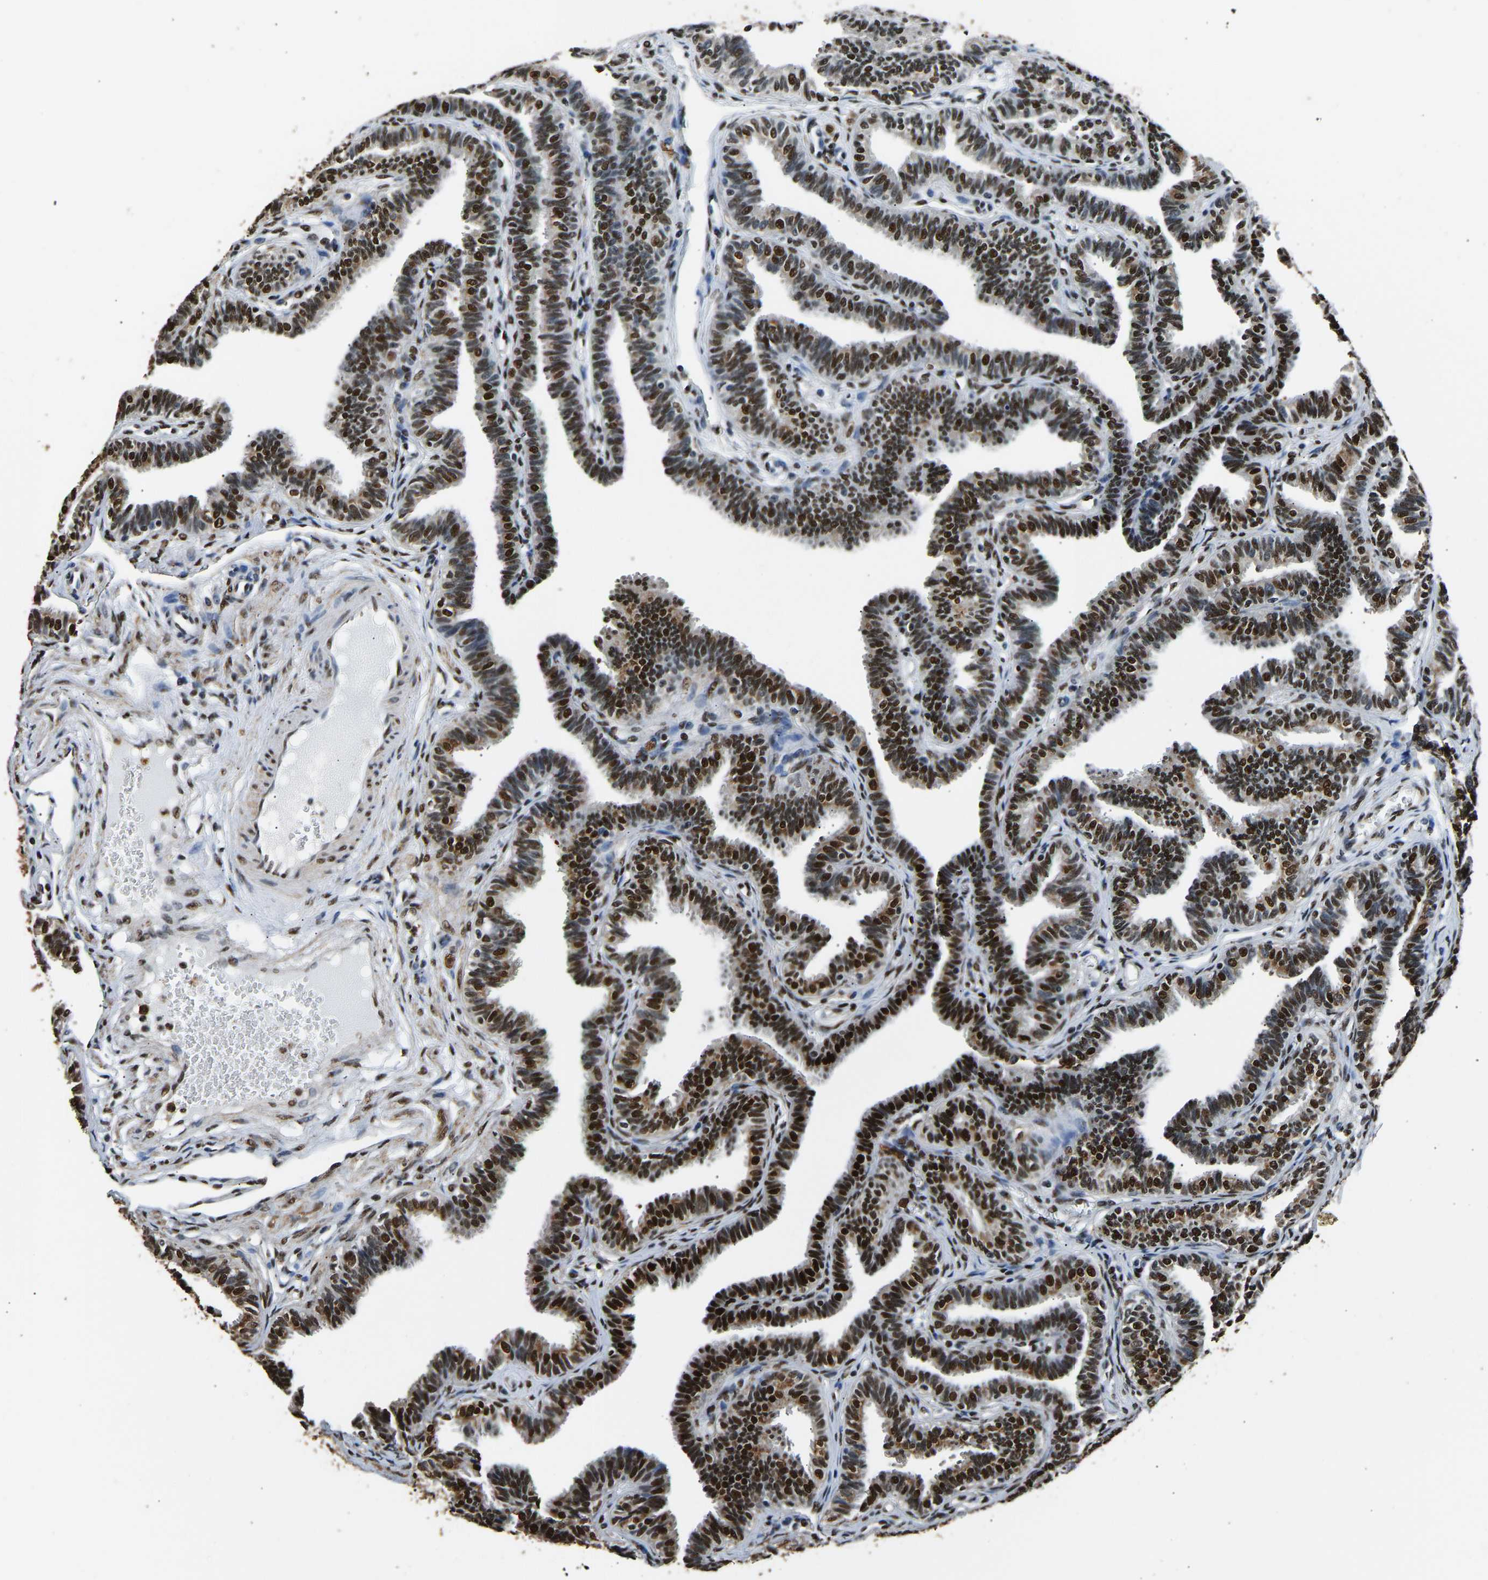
{"staining": {"intensity": "strong", "quantity": ">75%", "location": "nuclear"}, "tissue": "fallopian tube", "cell_type": "Glandular cells", "image_type": "normal", "snomed": [{"axis": "morphology", "description": "Normal tissue, NOS"}, {"axis": "topography", "description": "Fallopian tube"}, {"axis": "topography", "description": "Ovary"}], "caption": "A photomicrograph showing strong nuclear positivity in approximately >75% of glandular cells in unremarkable fallopian tube, as visualized by brown immunohistochemical staining.", "gene": "SAFB", "patient": {"sex": "female", "age": 23}}